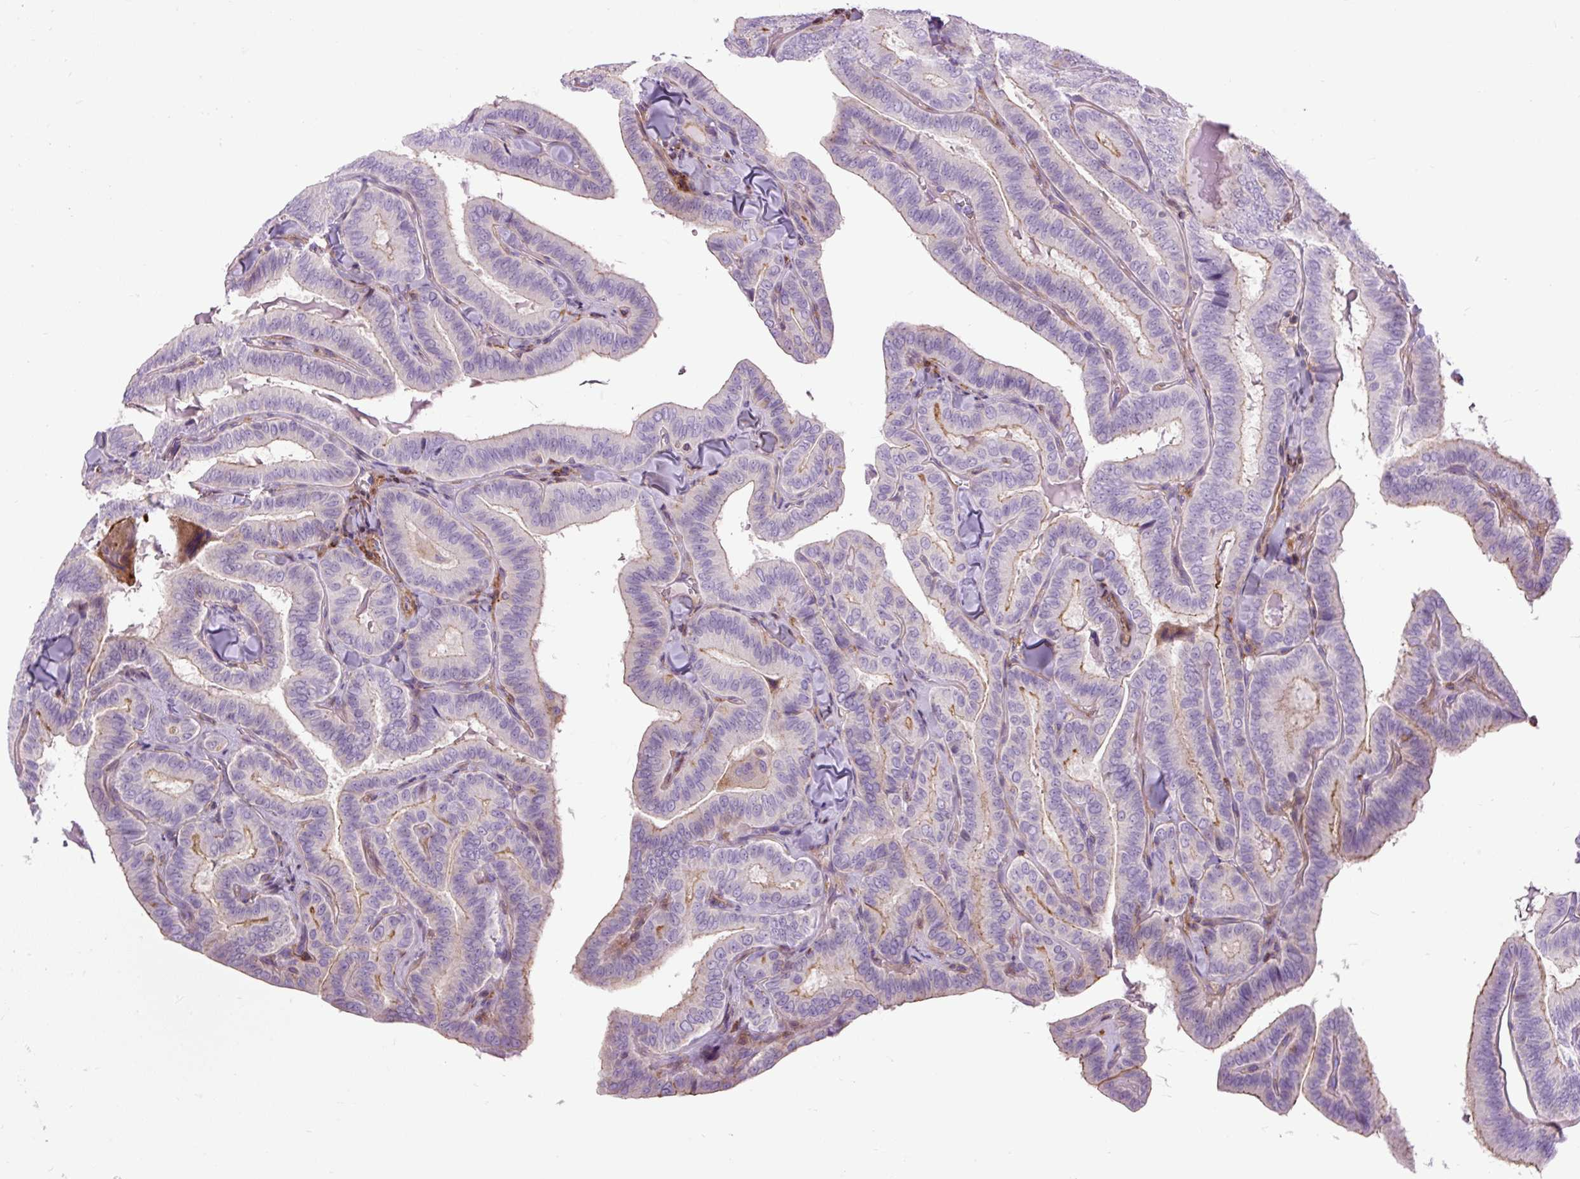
{"staining": {"intensity": "moderate", "quantity": "<25%", "location": "cytoplasmic/membranous"}, "tissue": "thyroid cancer", "cell_type": "Tumor cells", "image_type": "cancer", "snomed": [{"axis": "morphology", "description": "Papillary adenocarcinoma, NOS"}, {"axis": "topography", "description": "Thyroid gland"}], "caption": "Immunohistochemical staining of human thyroid papillary adenocarcinoma displays low levels of moderate cytoplasmic/membranous protein expression in about <25% of tumor cells. Immunohistochemistry (ihc) stains the protein in brown and the nuclei are stained blue.", "gene": "ZNF197", "patient": {"sex": "male", "age": 61}}